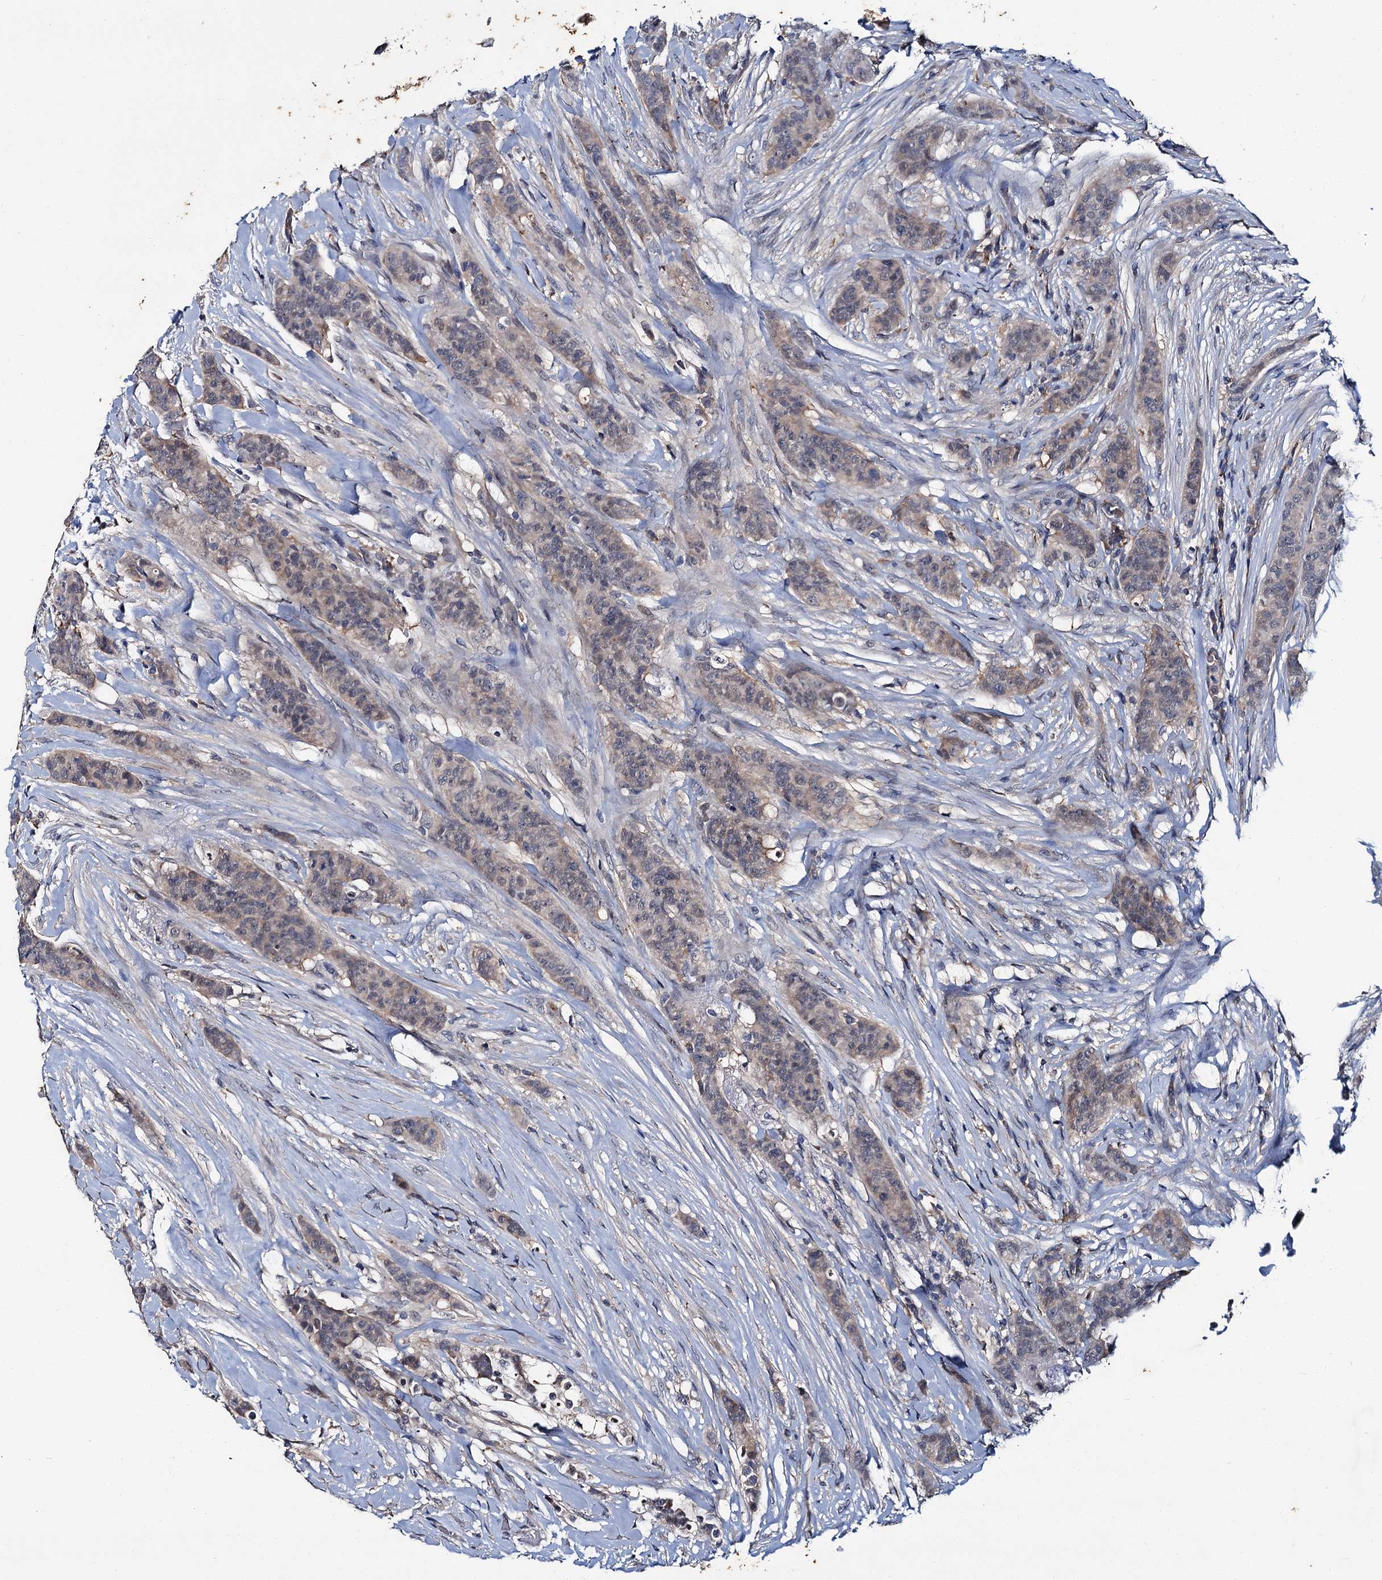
{"staining": {"intensity": "negative", "quantity": "none", "location": "none"}, "tissue": "breast cancer", "cell_type": "Tumor cells", "image_type": "cancer", "snomed": [{"axis": "morphology", "description": "Duct carcinoma"}, {"axis": "topography", "description": "Breast"}], "caption": "The image displays no staining of tumor cells in intraductal carcinoma (breast).", "gene": "SLC46A3", "patient": {"sex": "female", "age": 40}}